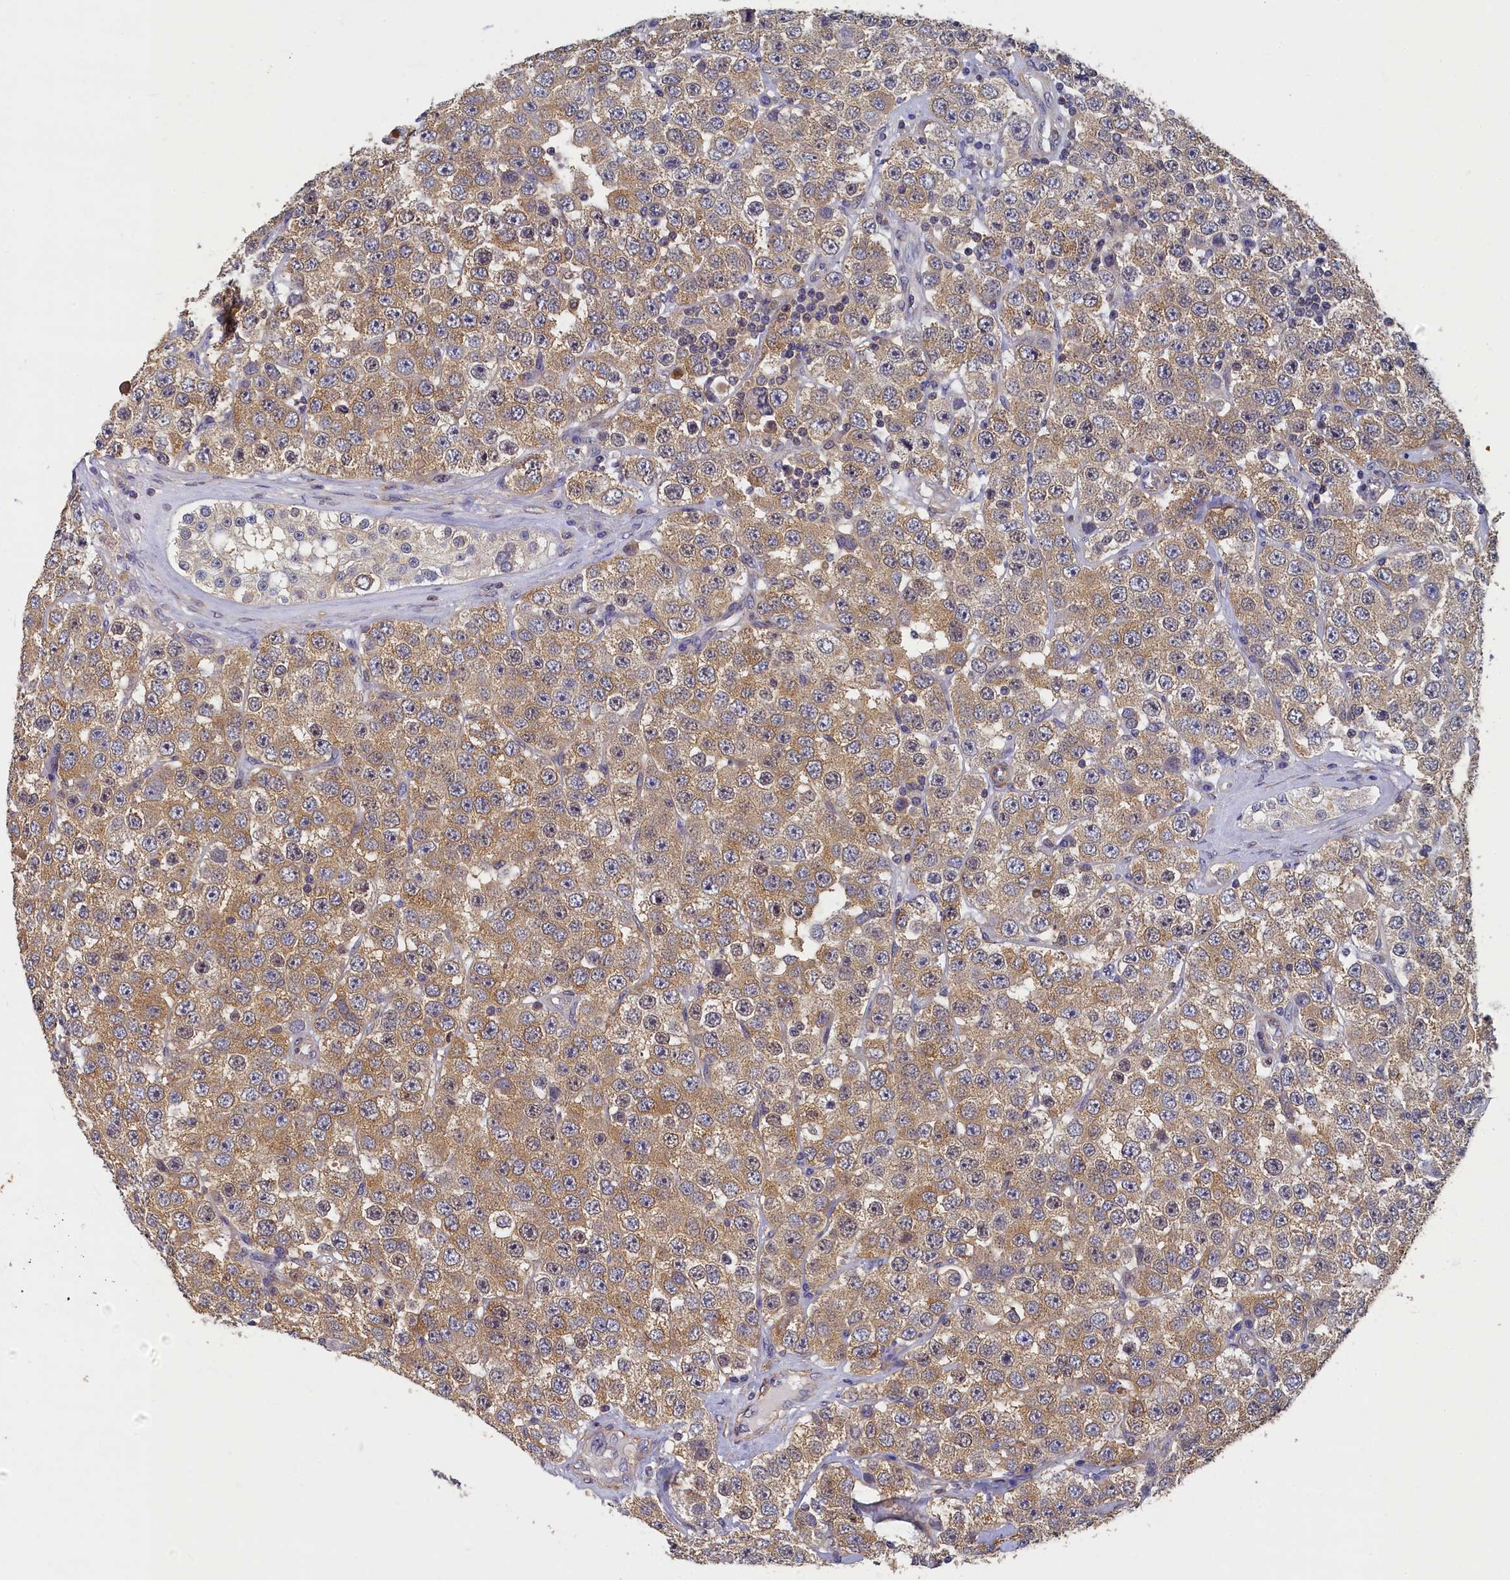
{"staining": {"intensity": "moderate", "quantity": ">75%", "location": "cytoplasmic/membranous"}, "tissue": "testis cancer", "cell_type": "Tumor cells", "image_type": "cancer", "snomed": [{"axis": "morphology", "description": "Seminoma, NOS"}, {"axis": "topography", "description": "Testis"}], "caption": "High-power microscopy captured an immunohistochemistry photomicrograph of testis cancer (seminoma), revealing moderate cytoplasmic/membranous staining in about >75% of tumor cells.", "gene": "TBCB", "patient": {"sex": "male", "age": 28}}